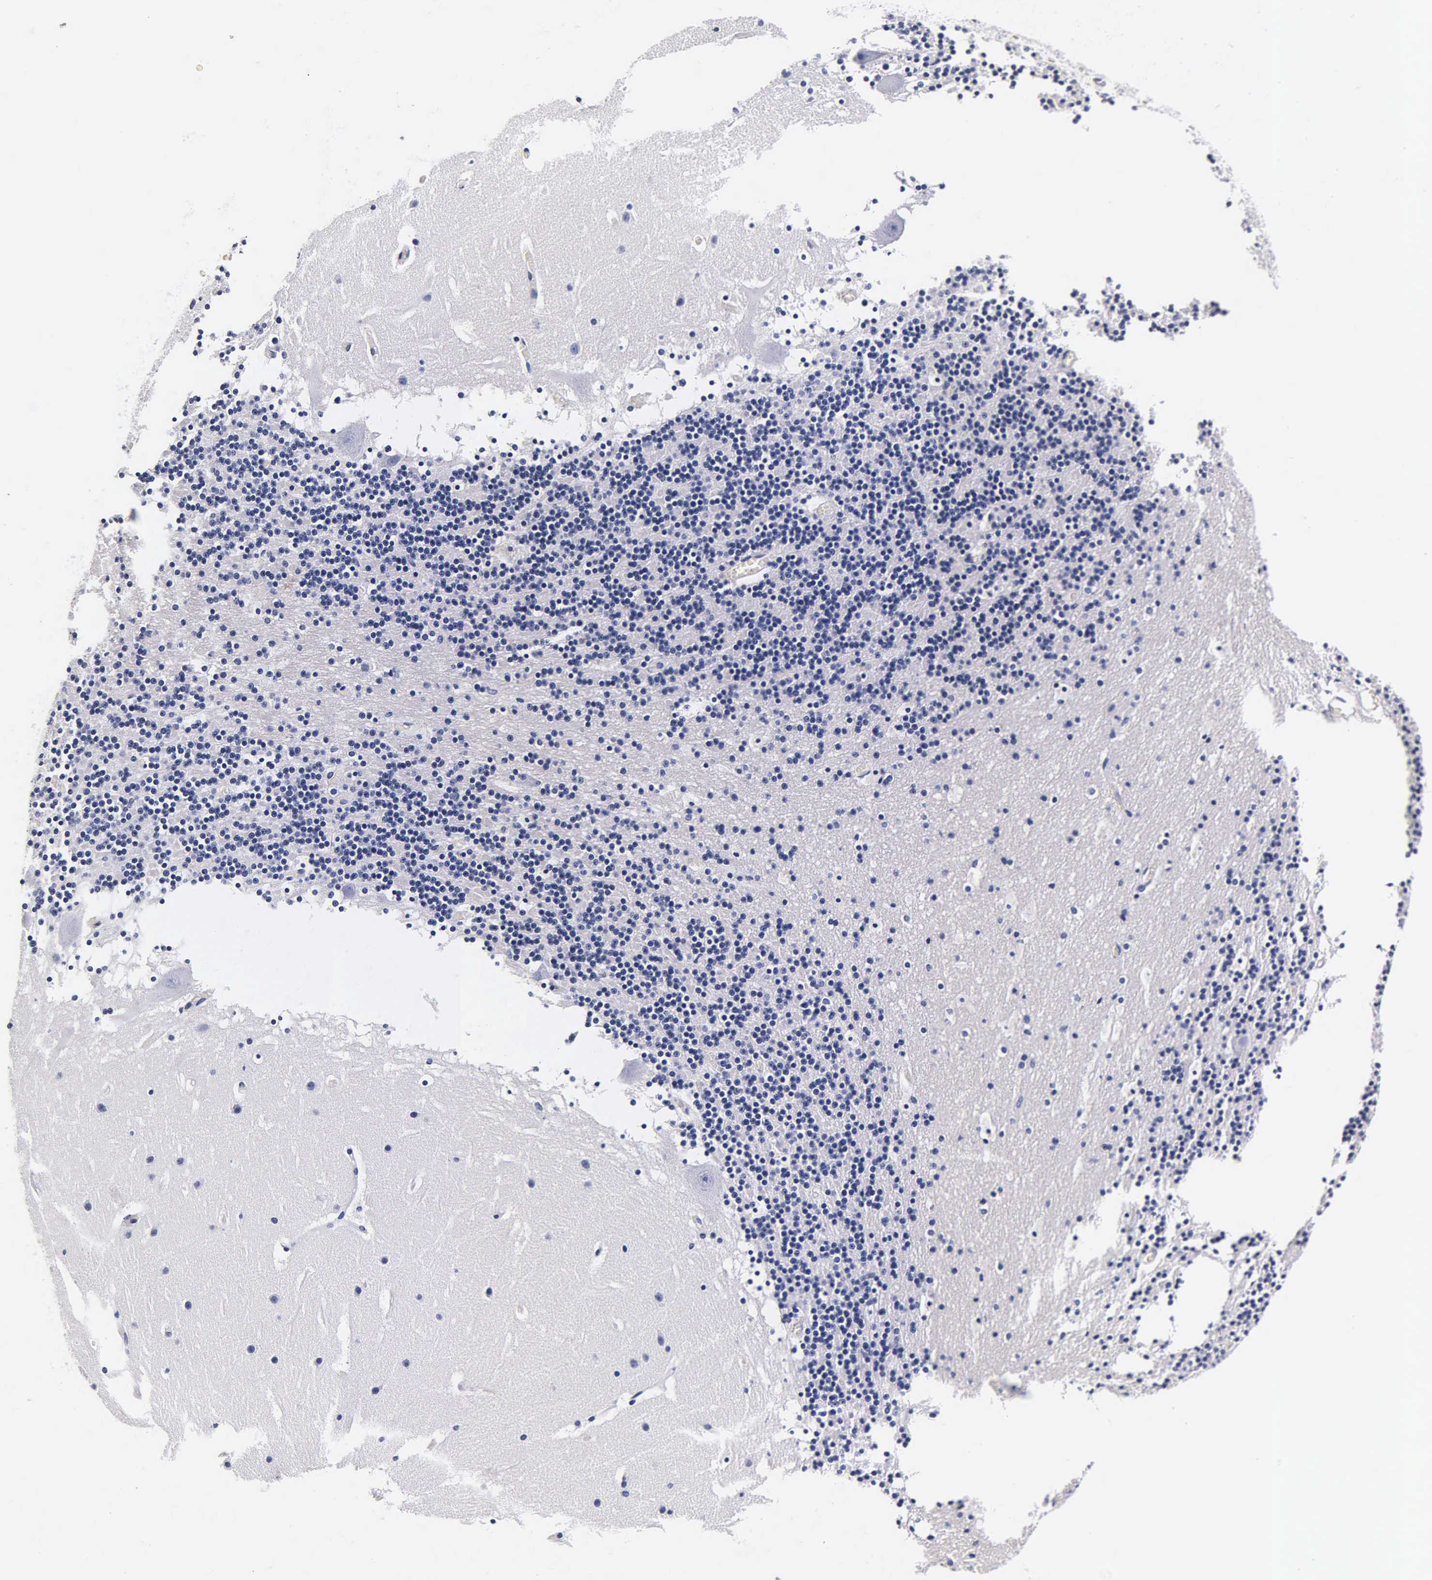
{"staining": {"intensity": "negative", "quantity": "none", "location": "none"}, "tissue": "cerebellum", "cell_type": "Cells in granular layer", "image_type": "normal", "snomed": [{"axis": "morphology", "description": "Normal tissue, NOS"}, {"axis": "topography", "description": "Cerebellum"}], "caption": "This micrograph is of benign cerebellum stained with immunohistochemistry to label a protein in brown with the nuclei are counter-stained blue. There is no positivity in cells in granular layer.", "gene": "MB", "patient": {"sex": "male", "age": 45}}